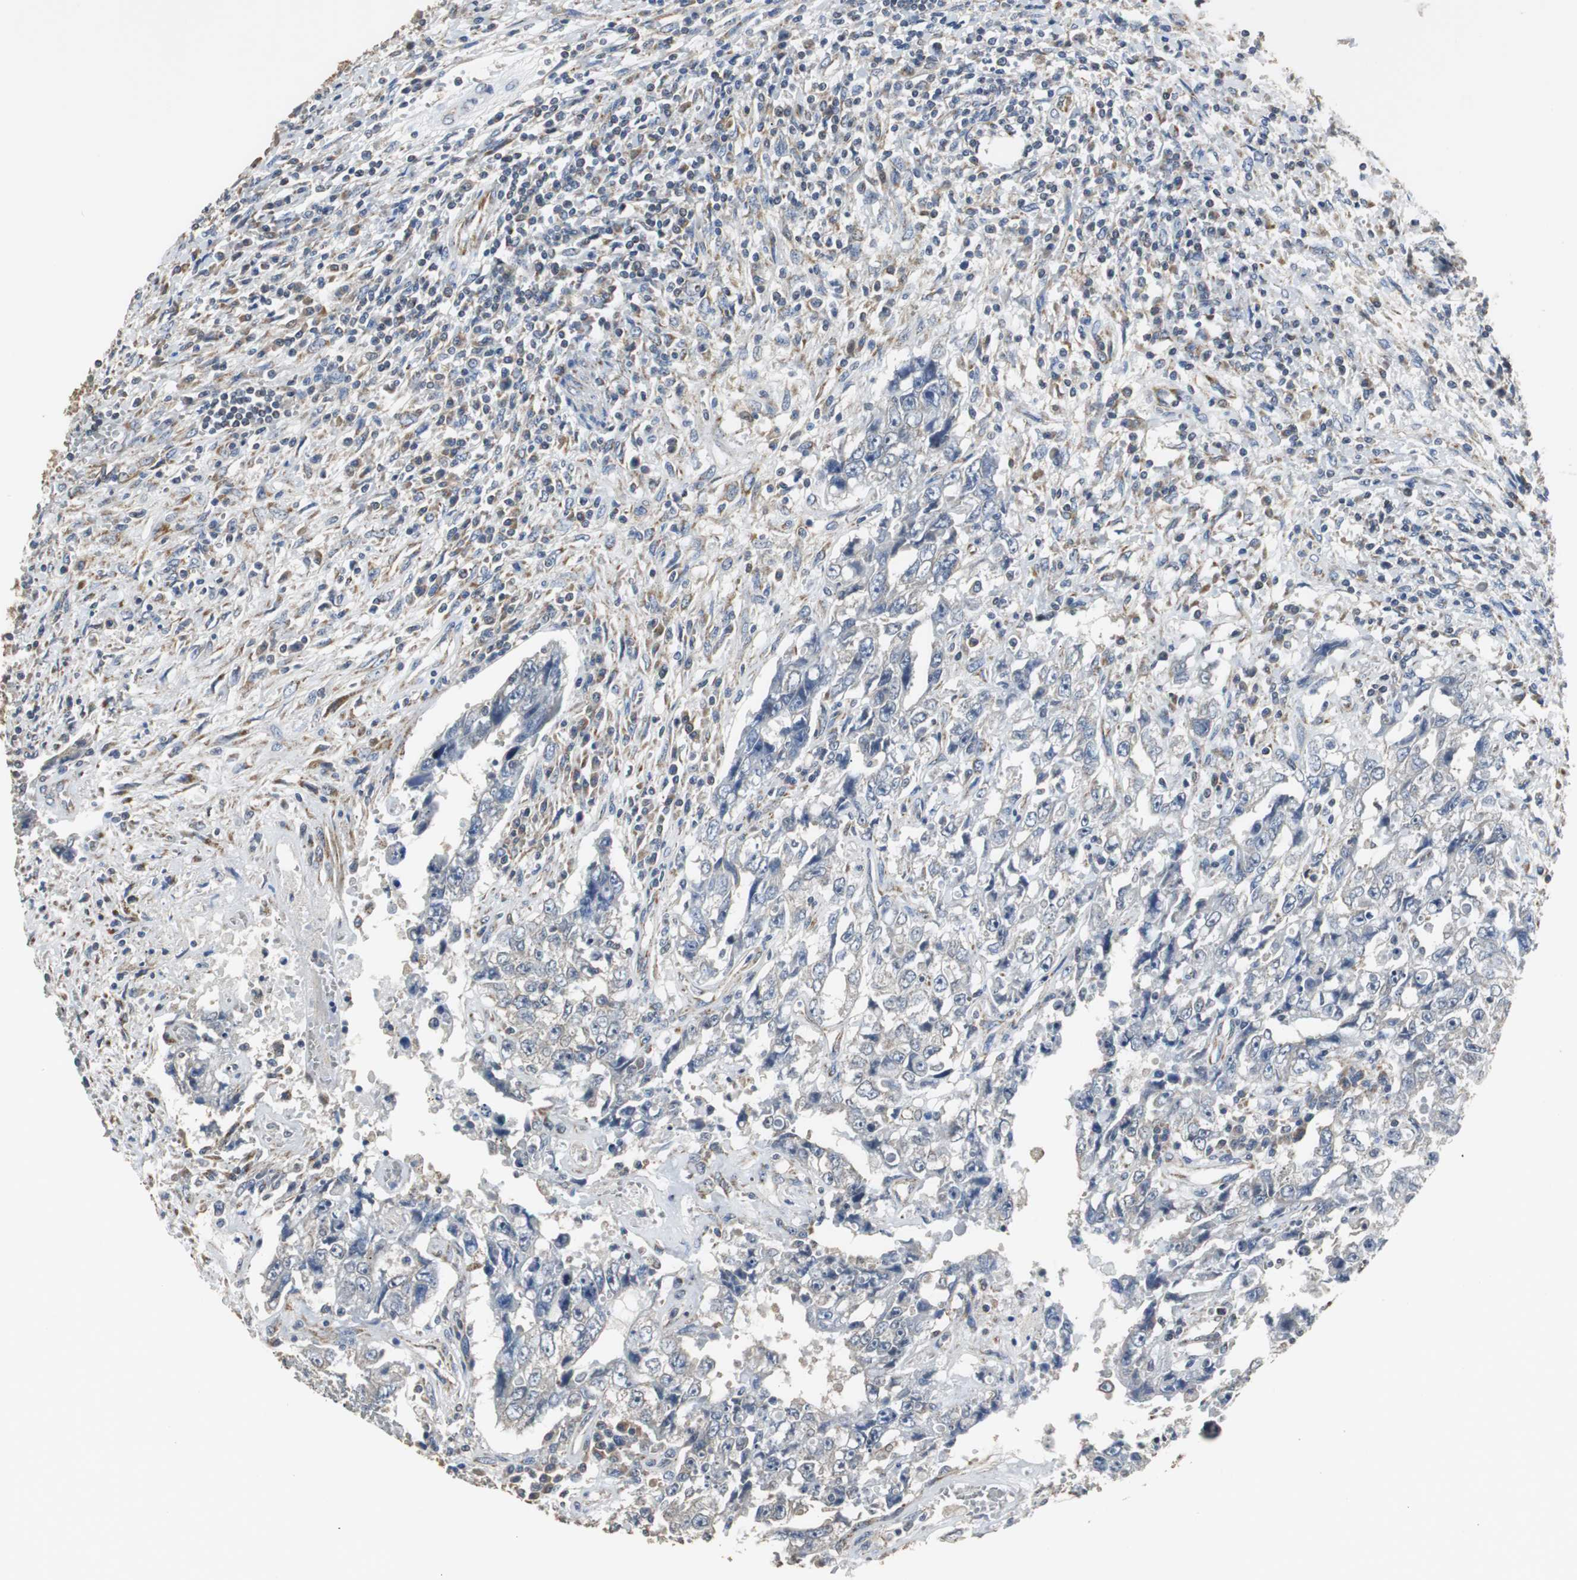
{"staining": {"intensity": "negative", "quantity": "none", "location": "none"}, "tissue": "testis cancer", "cell_type": "Tumor cells", "image_type": "cancer", "snomed": [{"axis": "morphology", "description": "Carcinoma, Embryonal, NOS"}, {"axis": "topography", "description": "Testis"}], "caption": "Tumor cells are negative for brown protein staining in testis embryonal carcinoma. (DAB immunohistochemistry visualized using brightfield microscopy, high magnification).", "gene": "HMGCL", "patient": {"sex": "male", "age": 26}}